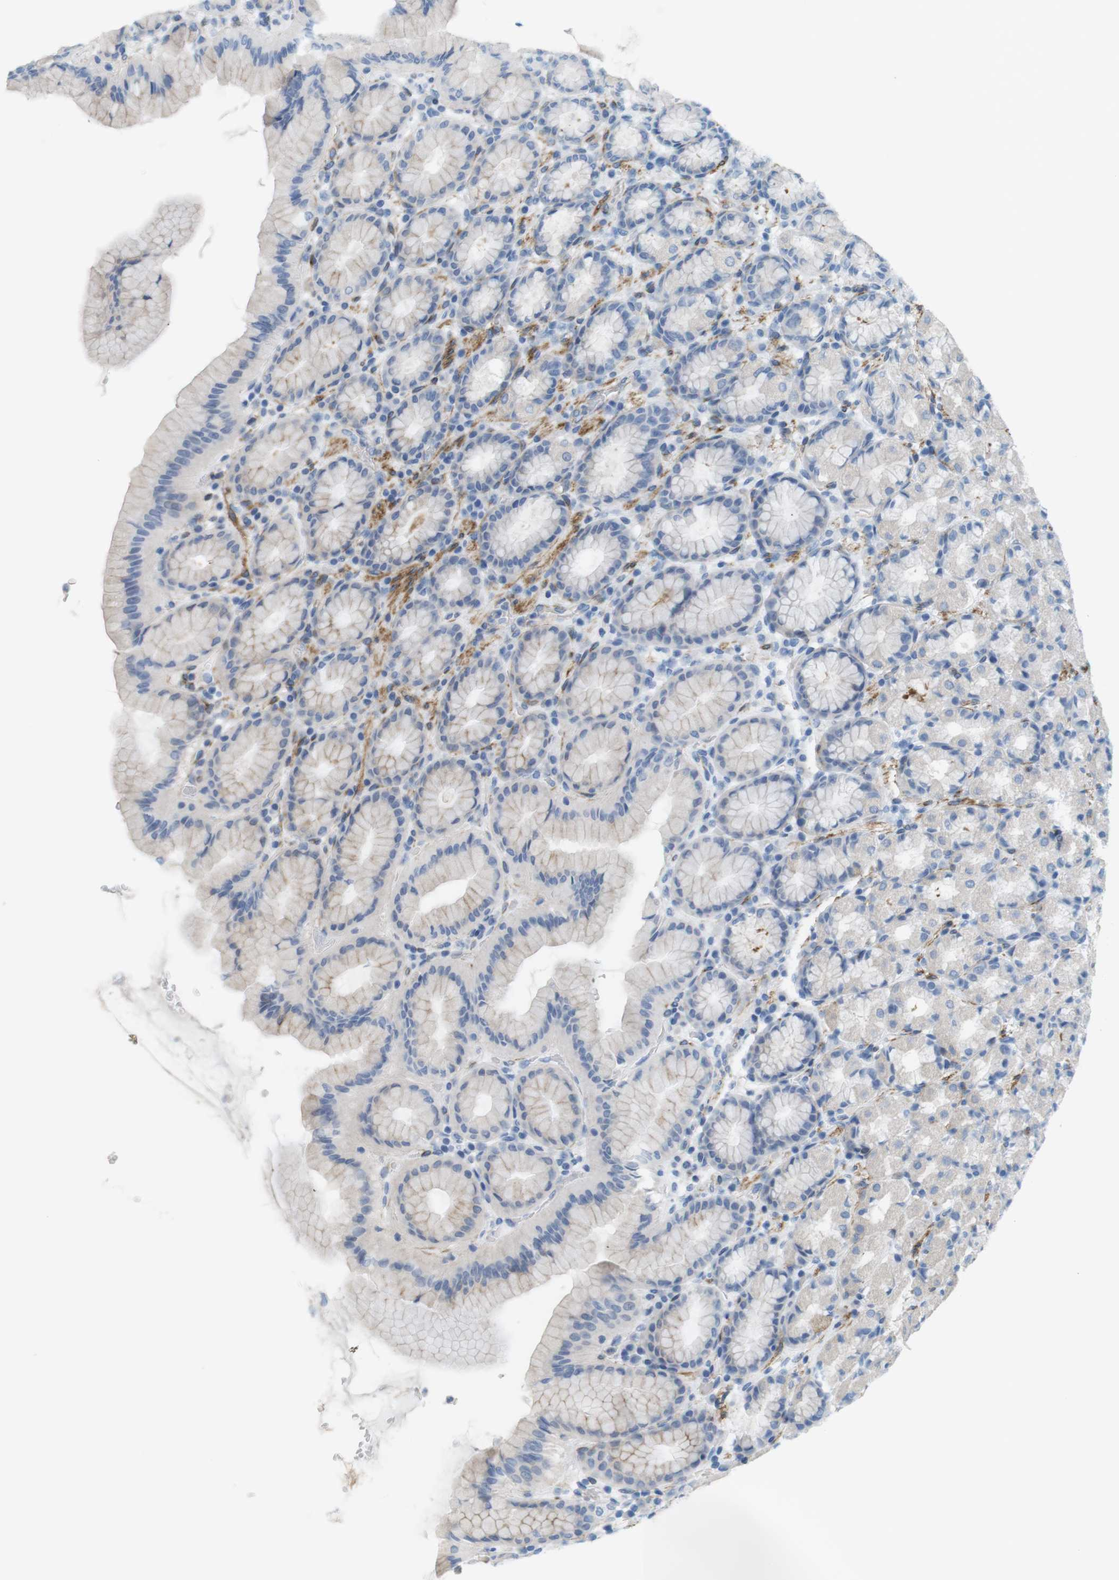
{"staining": {"intensity": "negative", "quantity": "none", "location": "none"}, "tissue": "stomach", "cell_type": "Glandular cells", "image_type": "normal", "snomed": [{"axis": "morphology", "description": "Normal tissue, NOS"}, {"axis": "topography", "description": "Stomach, upper"}], "caption": "A micrograph of human stomach is negative for staining in glandular cells. (DAB (3,3'-diaminobenzidine) immunohistochemistry (IHC), high magnification).", "gene": "MYH9", "patient": {"sex": "male", "age": 68}}